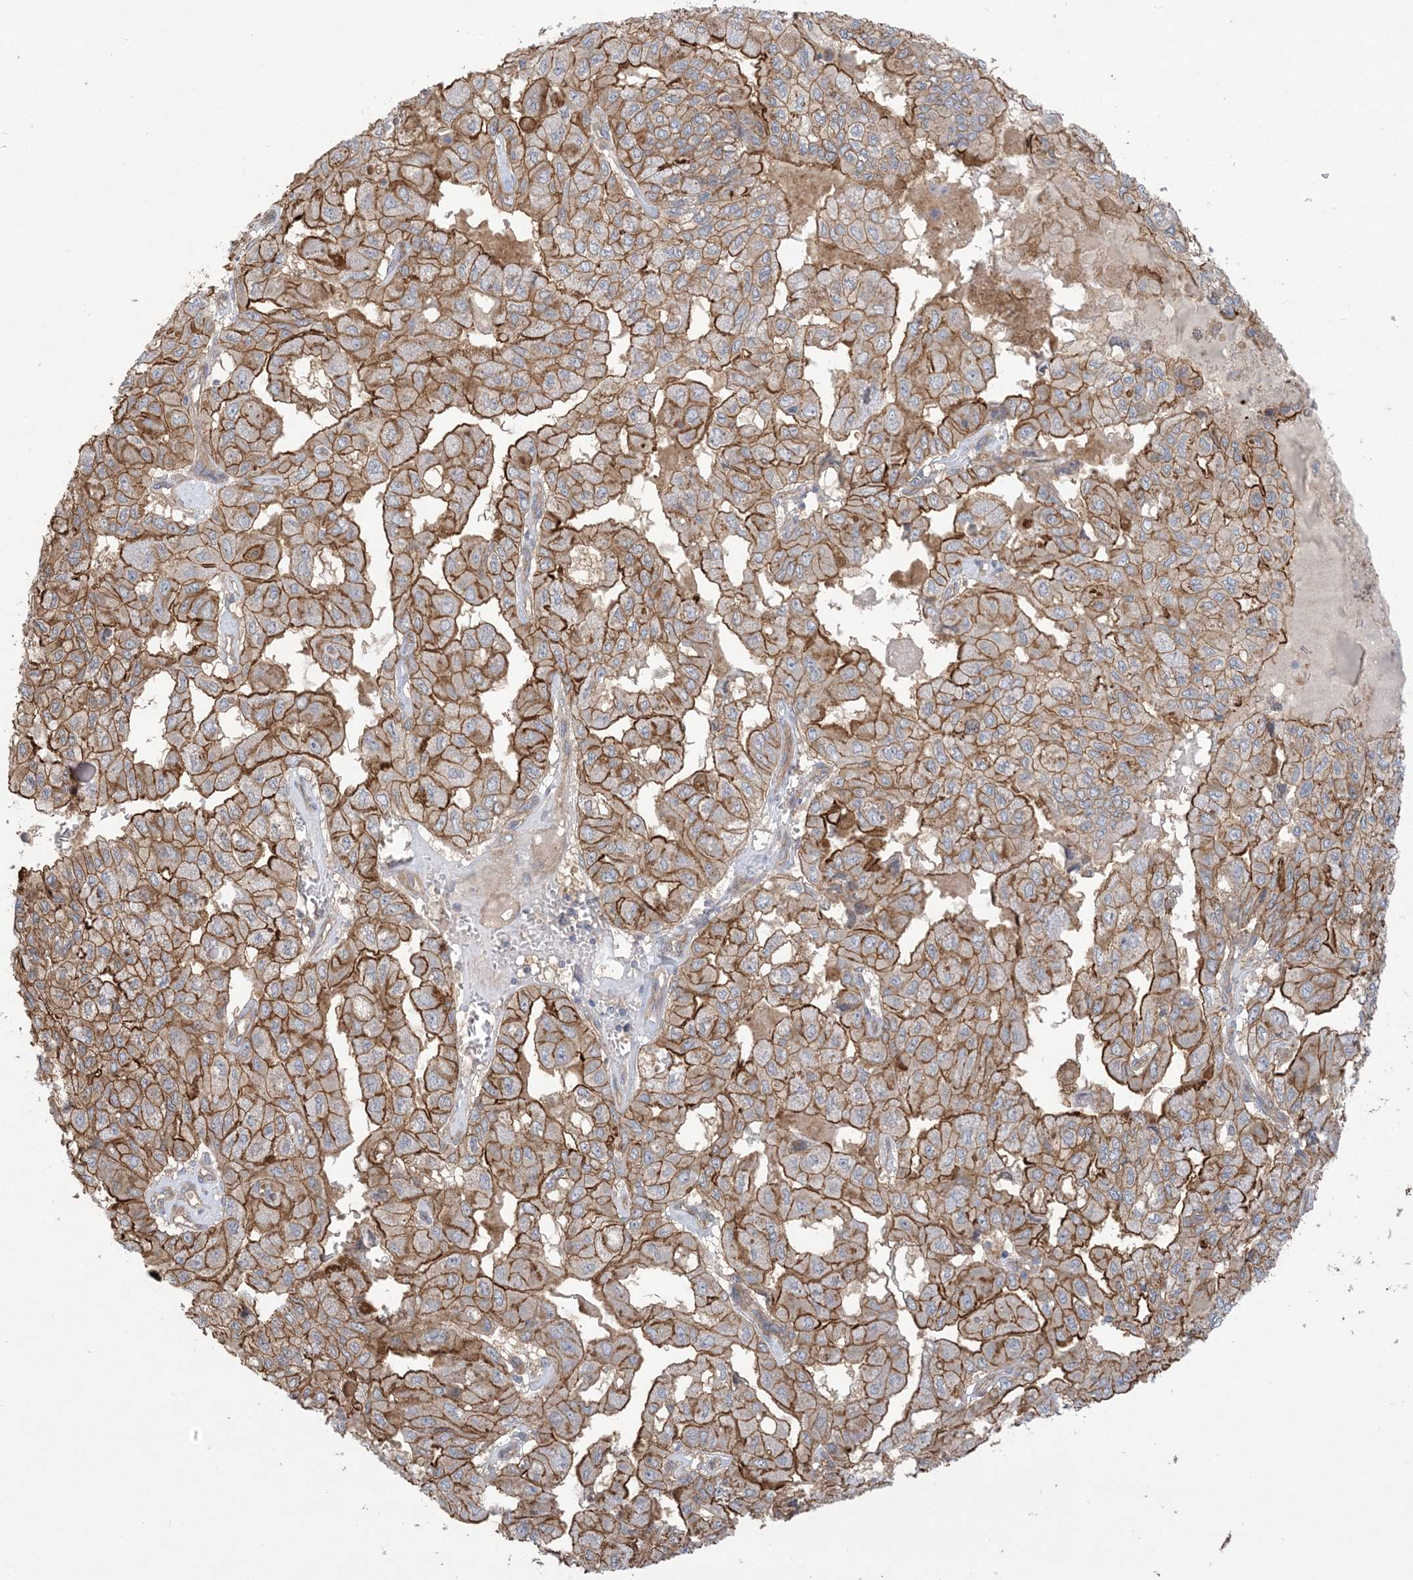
{"staining": {"intensity": "strong", "quantity": ">75%", "location": "cytoplasmic/membranous"}, "tissue": "pancreatic cancer", "cell_type": "Tumor cells", "image_type": "cancer", "snomed": [{"axis": "morphology", "description": "Adenocarcinoma, NOS"}, {"axis": "topography", "description": "Pancreas"}], "caption": "The photomicrograph shows a brown stain indicating the presence of a protein in the cytoplasmic/membranous of tumor cells in pancreatic adenocarcinoma.", "gene": "CCNY", "patient": {"sex": "male", "age": 51}}